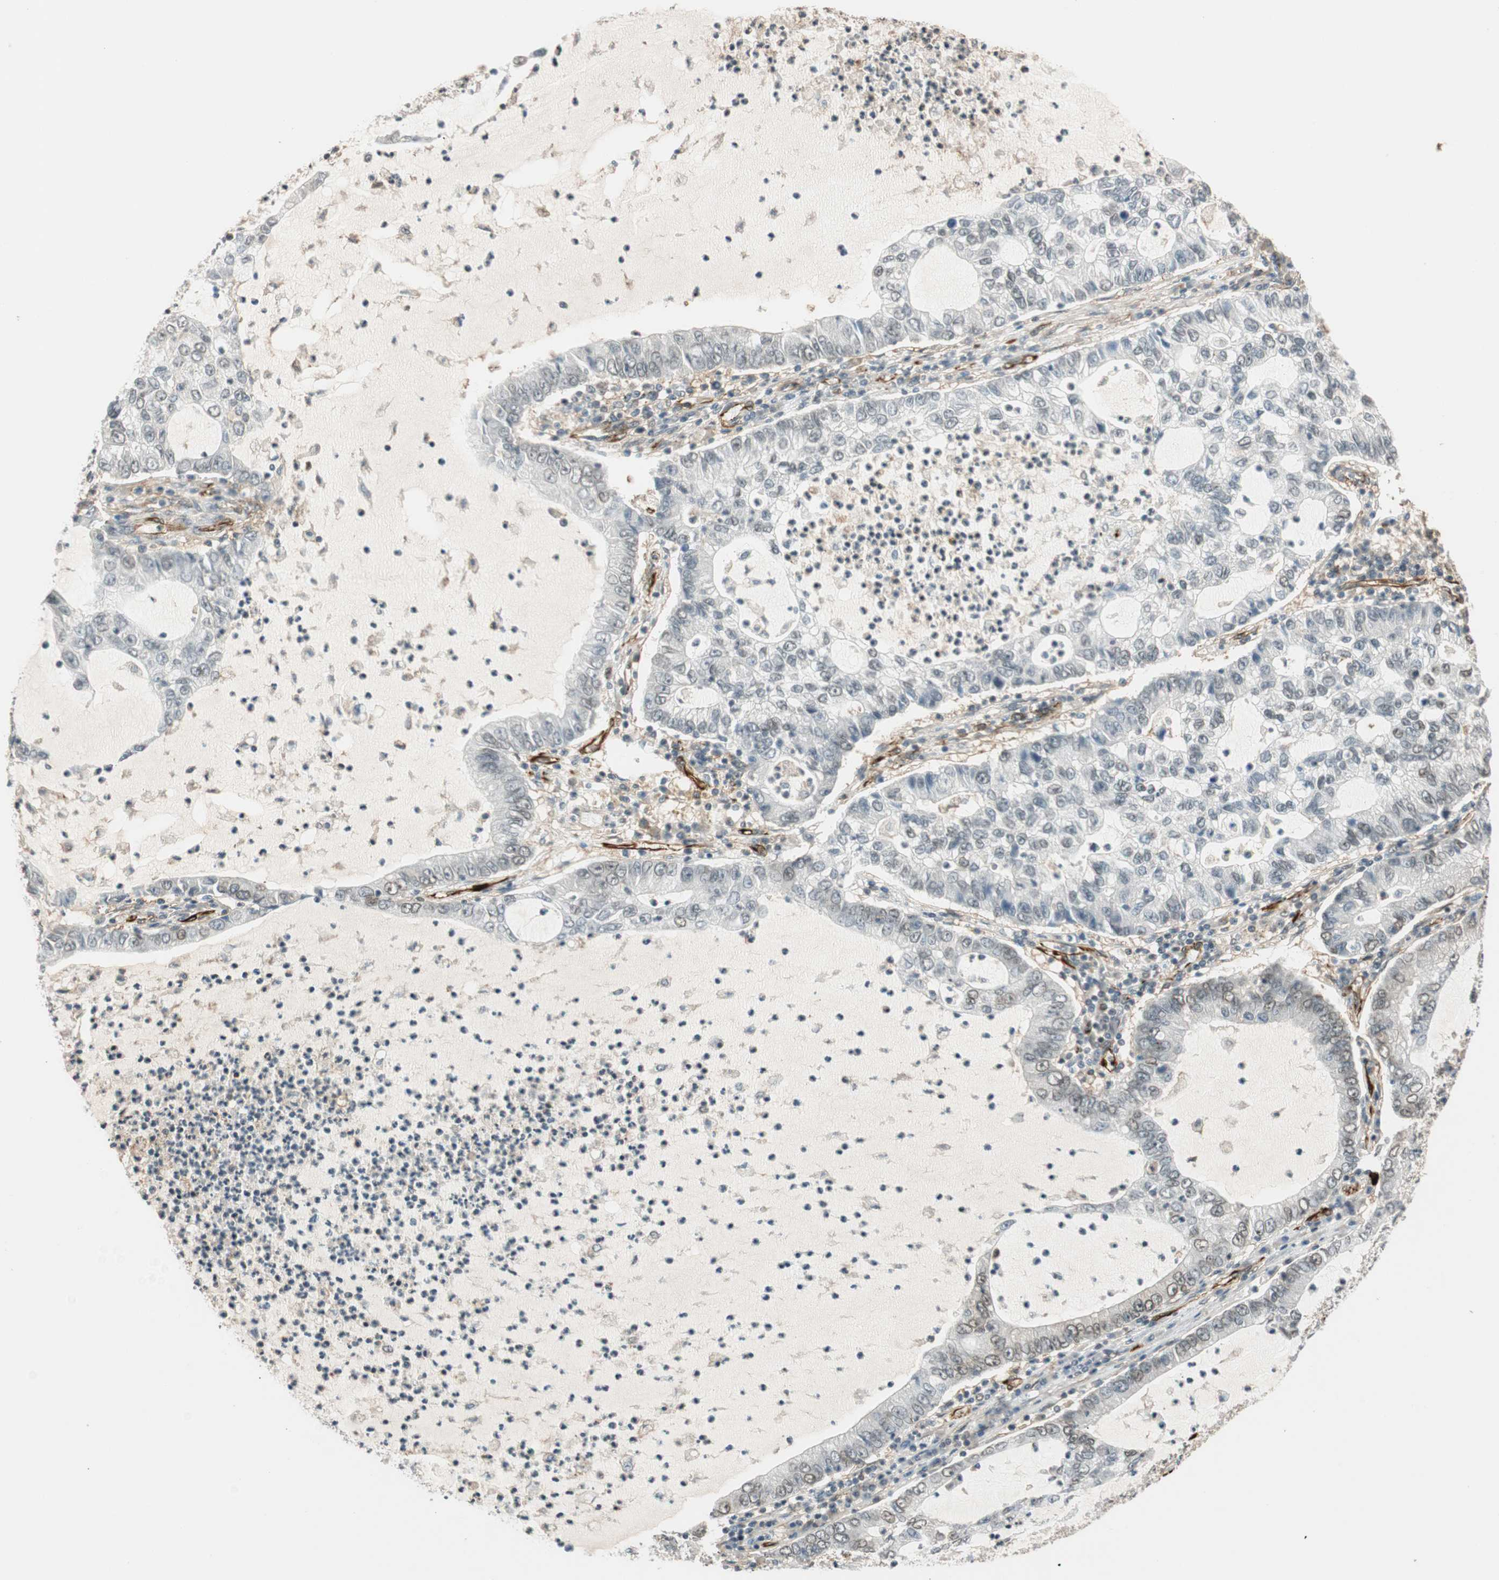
{"staining": {"intensity": "negative", "quantity": "none", "location": "none"}, "tissue": "lung cancer", "cell_type": "Tumor cells", "image_type": "cancer", "snomed": [{"axis": "morphology", "description": "Adenocarcinoma, NOS"}, {"axis": "topography", "description": "Lung"}], "caption": "The histopathology image reveals no staining of tumor cells in lung cancer.", "gene": "NES", "patient": {"sex": "female", "age": 51}}